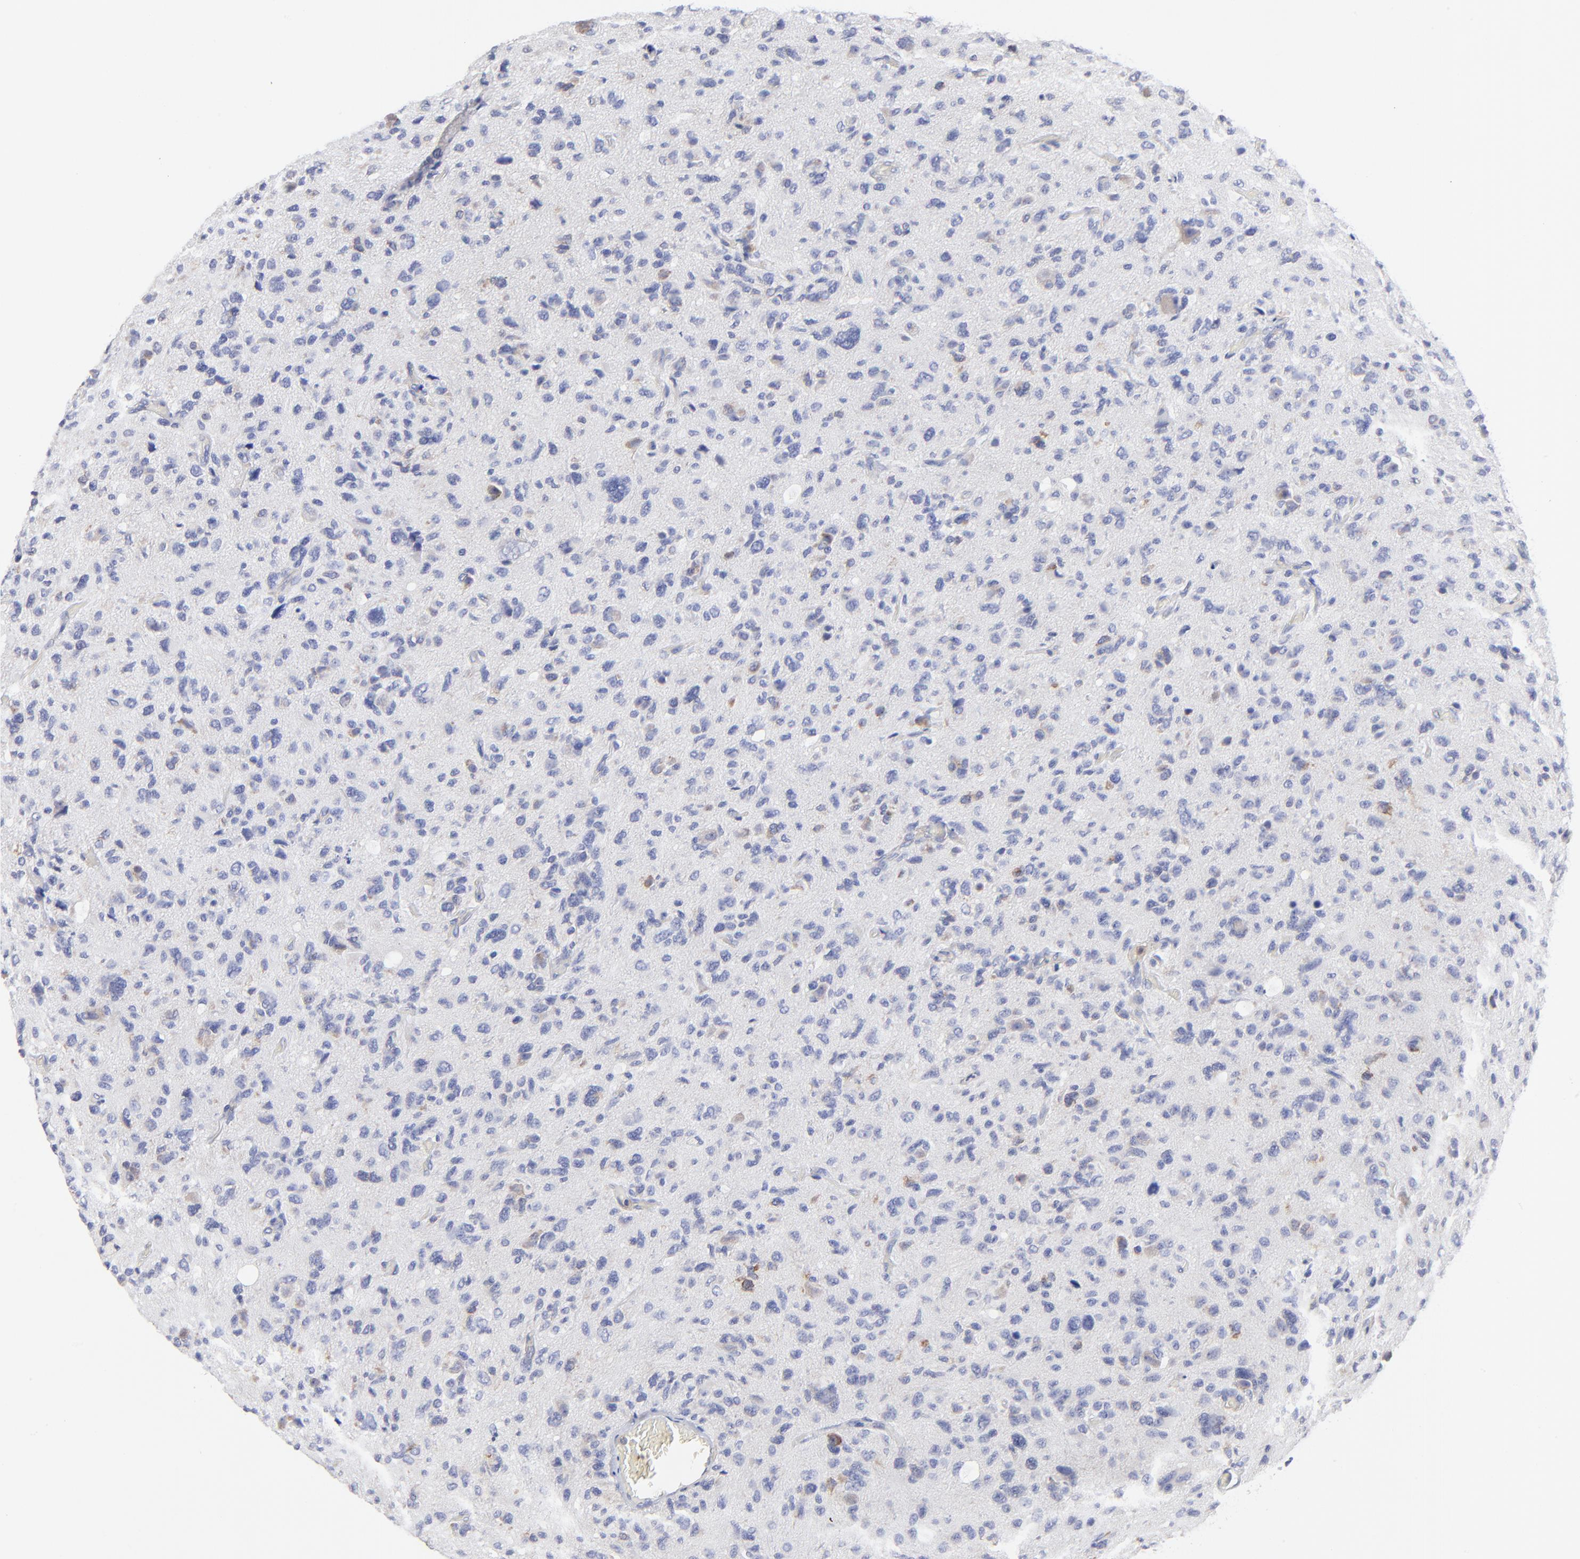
{"staining": {"intensity": "negative", "quantity": "none", "location": "none"}, "tissue": "glioma", "cell_type": "Tumor cells", "image_type": "cancer", "snomed": [{"axis": "morphology", "description": "Glioma, malignant, High grade"}, {"axis": "topography", "description": "Brain"}], "caption": "DAB immunohistochemical staining of human malignant glioma (high-grade) reveals no significant positivity in tumor cells.", "gene": "SULF2", "patient": {"sex": "male", "age": 69}}